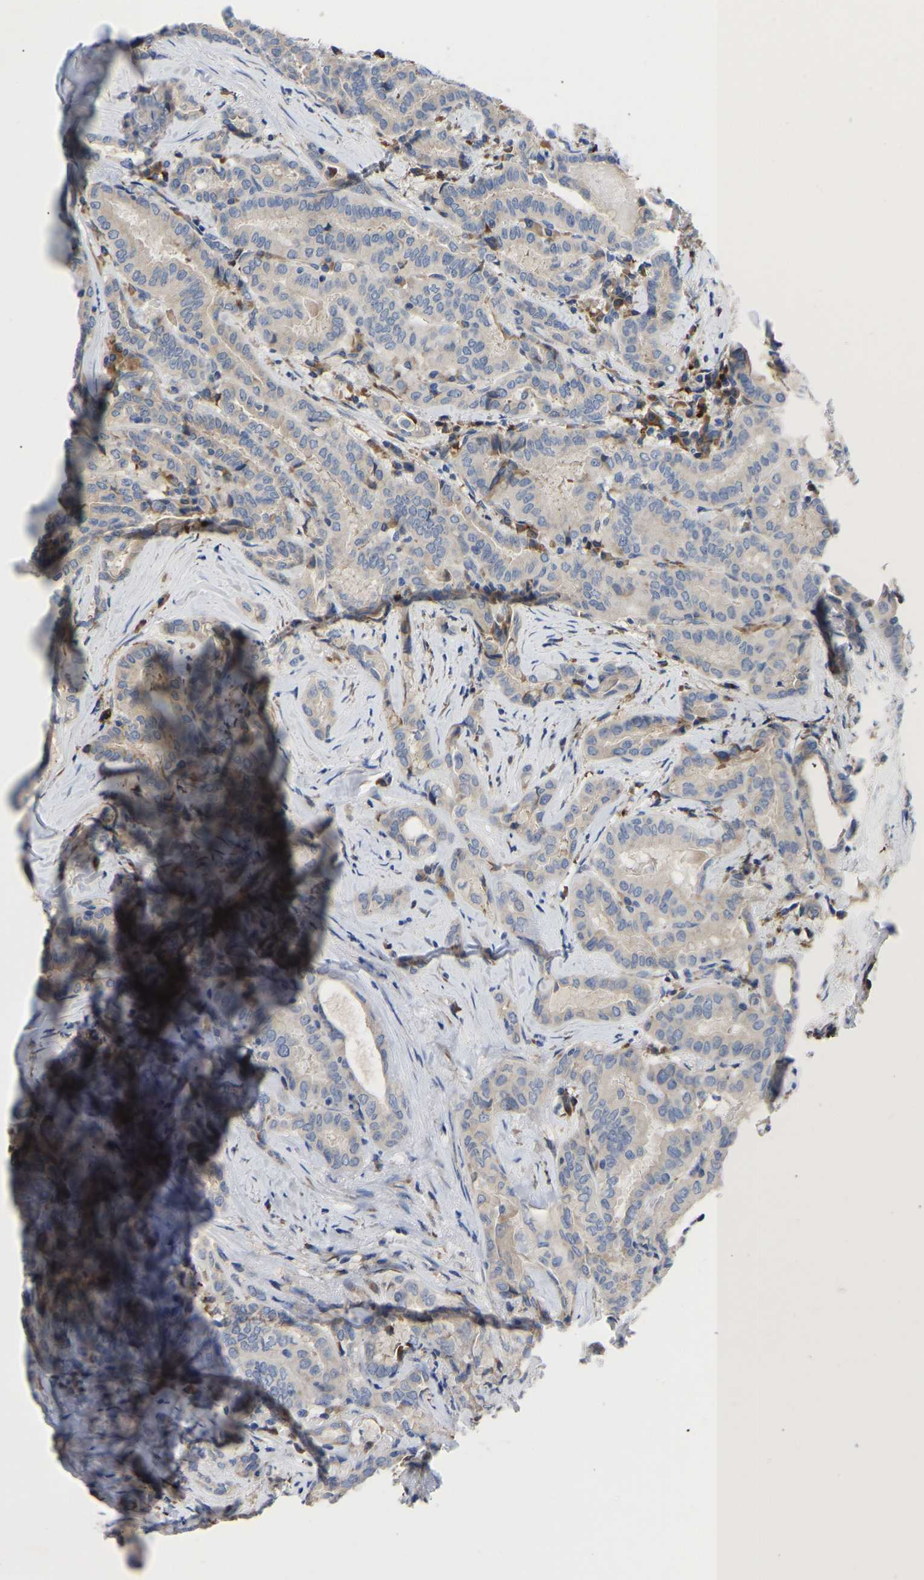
{"staining": {"intensity": "negative", "quantity": "none", "location": "none"}, "tissue": "thyroid cancer", "cell_type": "Tumor cells", "image_type": "cancer", "snomed": [{"axis": "morphology", "description": "Papillary adenocarcinoma, NOS"}, {"axis": "topography", "description": "Thyroid gland"}], "caption": "A high-resolution micrograph shows immunohistochemistry (IHC) staining of thyroid cancer, which shows no significant staining in tumor cells.", "gene": "ABCA10", "patient": {"sex": "female", "age": 42}}